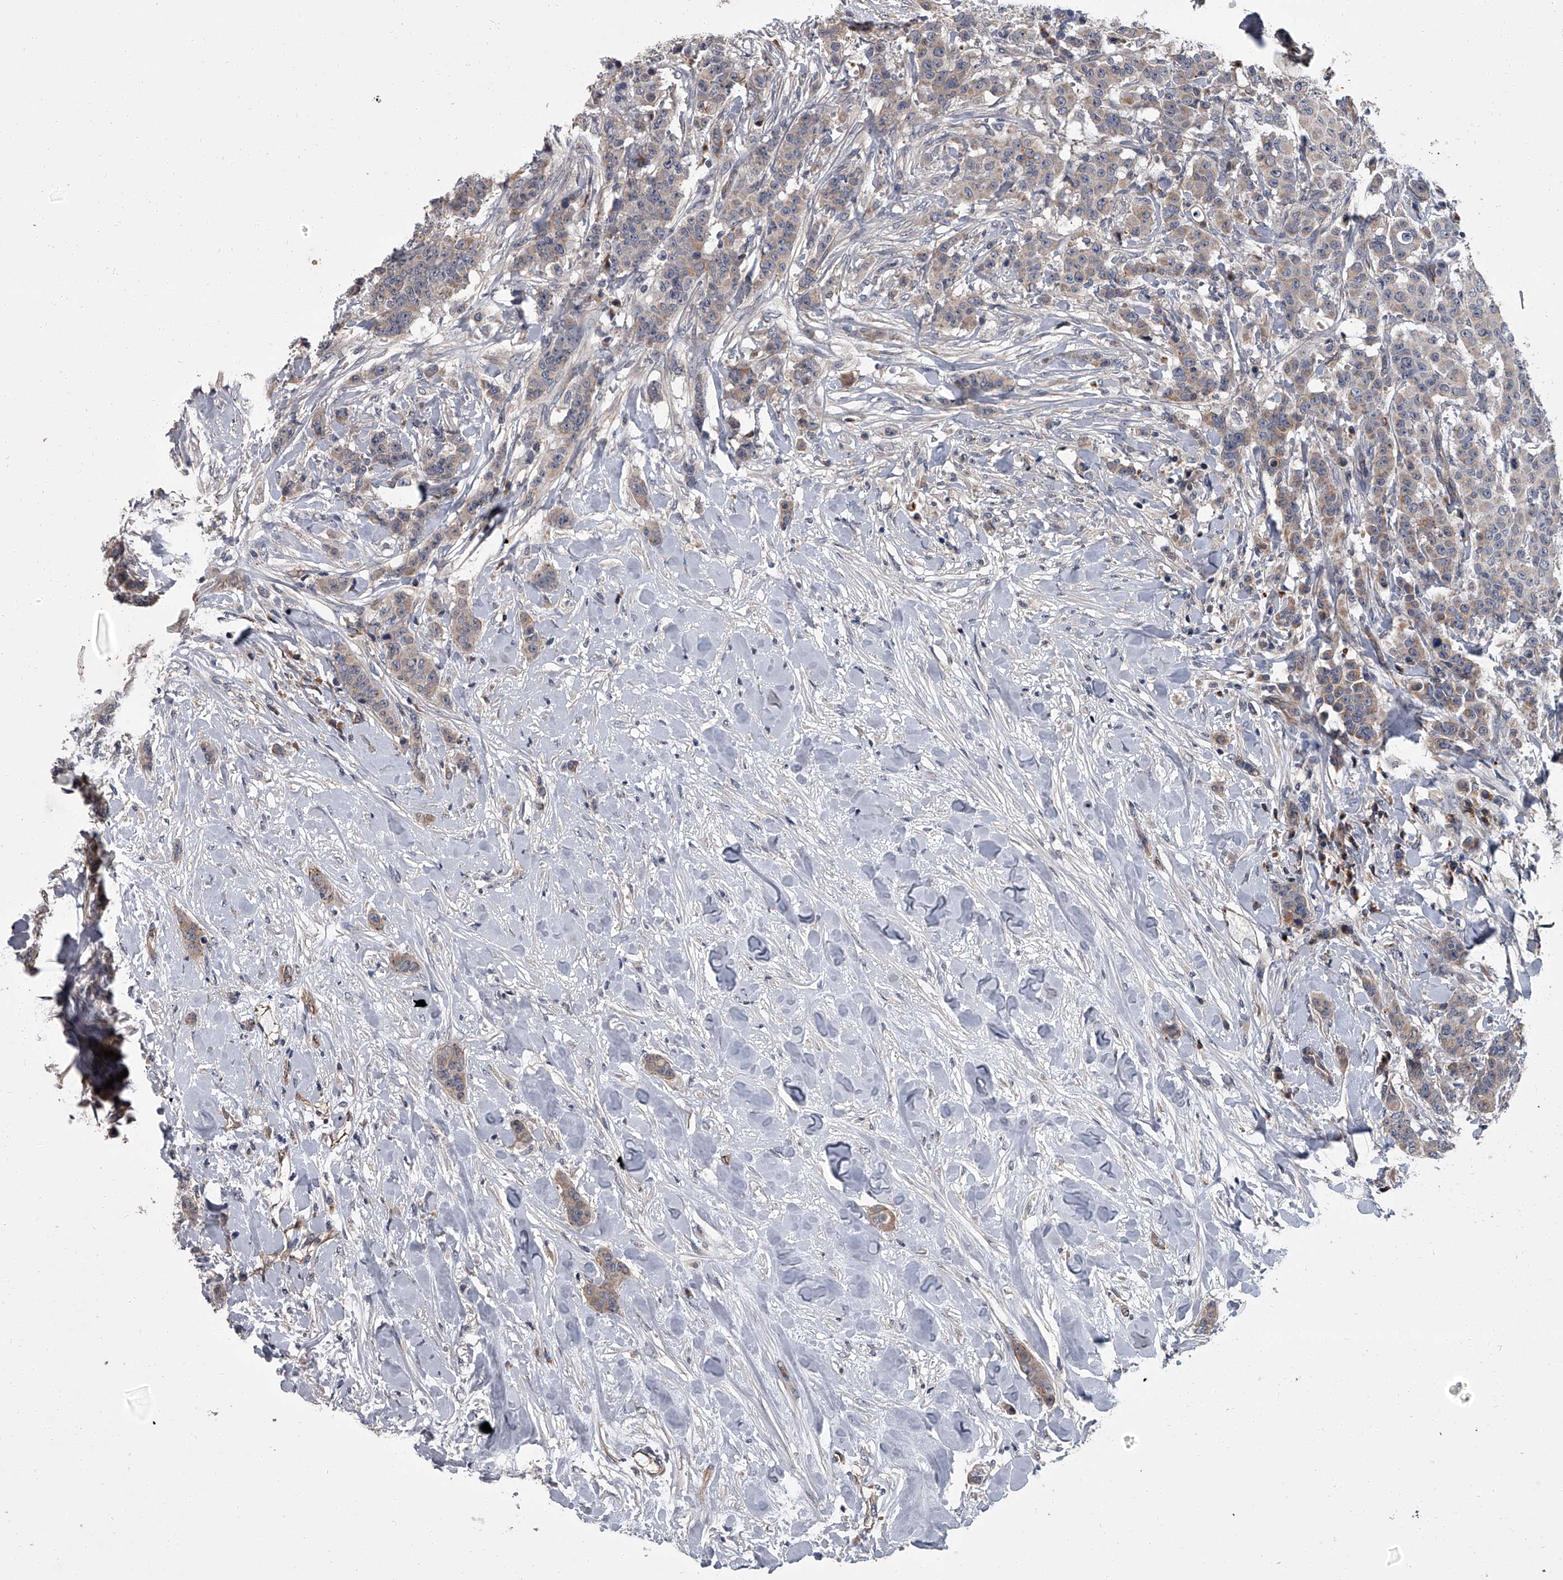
{"staining": {"intensity": "weak", "quantity": "25%-75%", "location": "cytoplasmic/membranous"}, "tissue": "breast cancer", "cell_type": "Tumor cells", "image_type": "cancer", "snomed": [{"axis": "morphology", "description": "Duct carcinoma"}, {"axis": "topography", "description": "Breast"}], "caption": "Immunohistochemistry (IHC) (DAB (3,3'-diaminobenzidine)) staining of human intraductal carcinoma (breast) demonstrates weak cytoplasmic/membranous protein positivity in about 25%-75% of tumor cells.", "gene": "SIRT4", "patient": {"sex": "female", "age": 40}}